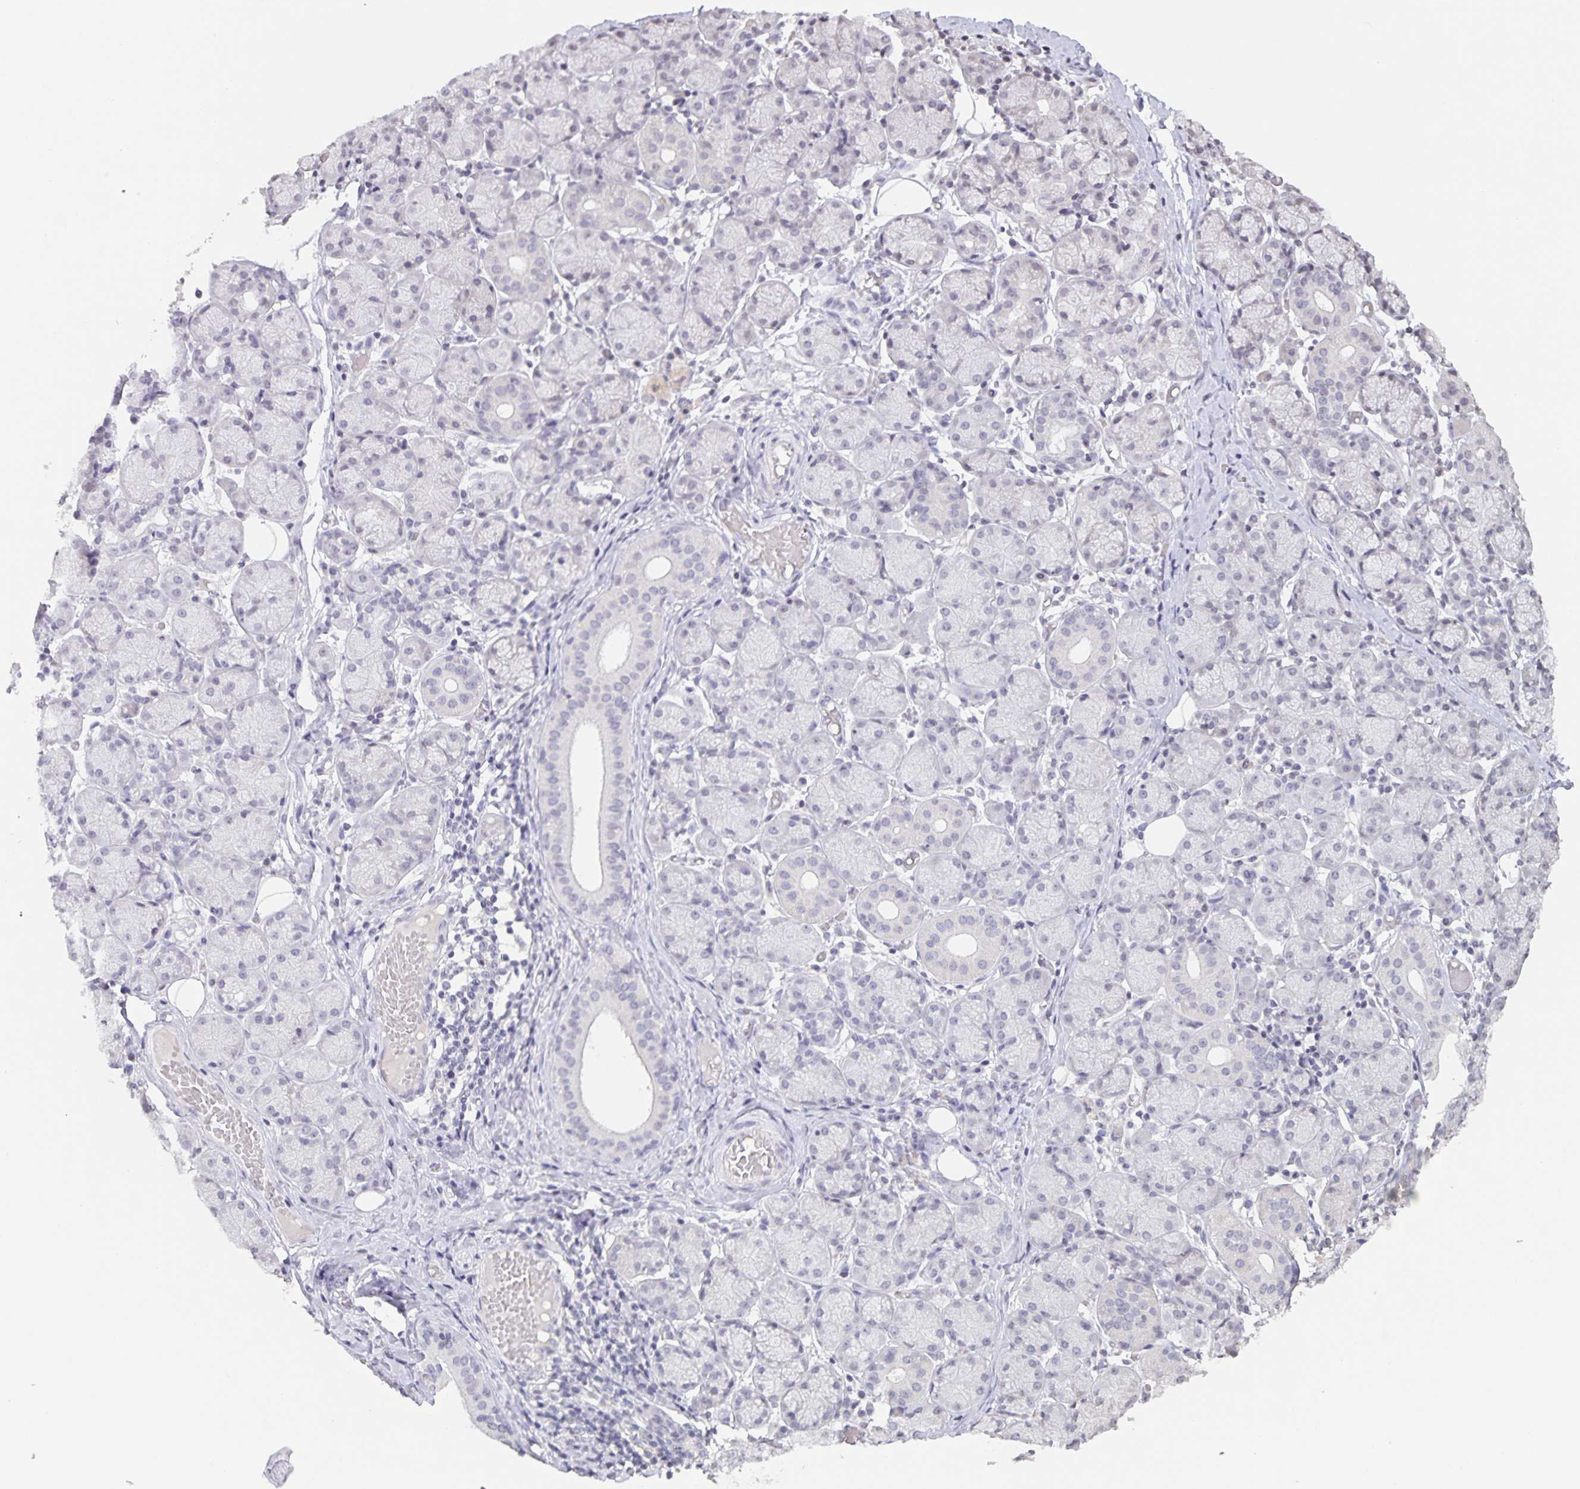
{"staining": {"intensity": "negative", "quantity": "none", "location": "none"}, "tissue": "salivary gland", "cell_type": "Glandular cells", "image_type": "normal", "snomed": [{"axis": "morphology", "description": "Normal tissue, NOS"}, {"axis": "topography", "description": "Salivary gland"}], "caption": "There is no significant expression in glandular cells of salivary gland. (Stains: DAB (3,3'-diaminobenzidine) immunohistochemistry with hematoxylin counter stain, Microscopy: brightfield microscopy at high magnification).", "gene": "AQP4", "patient": {"sex": "female", "age": 24}}